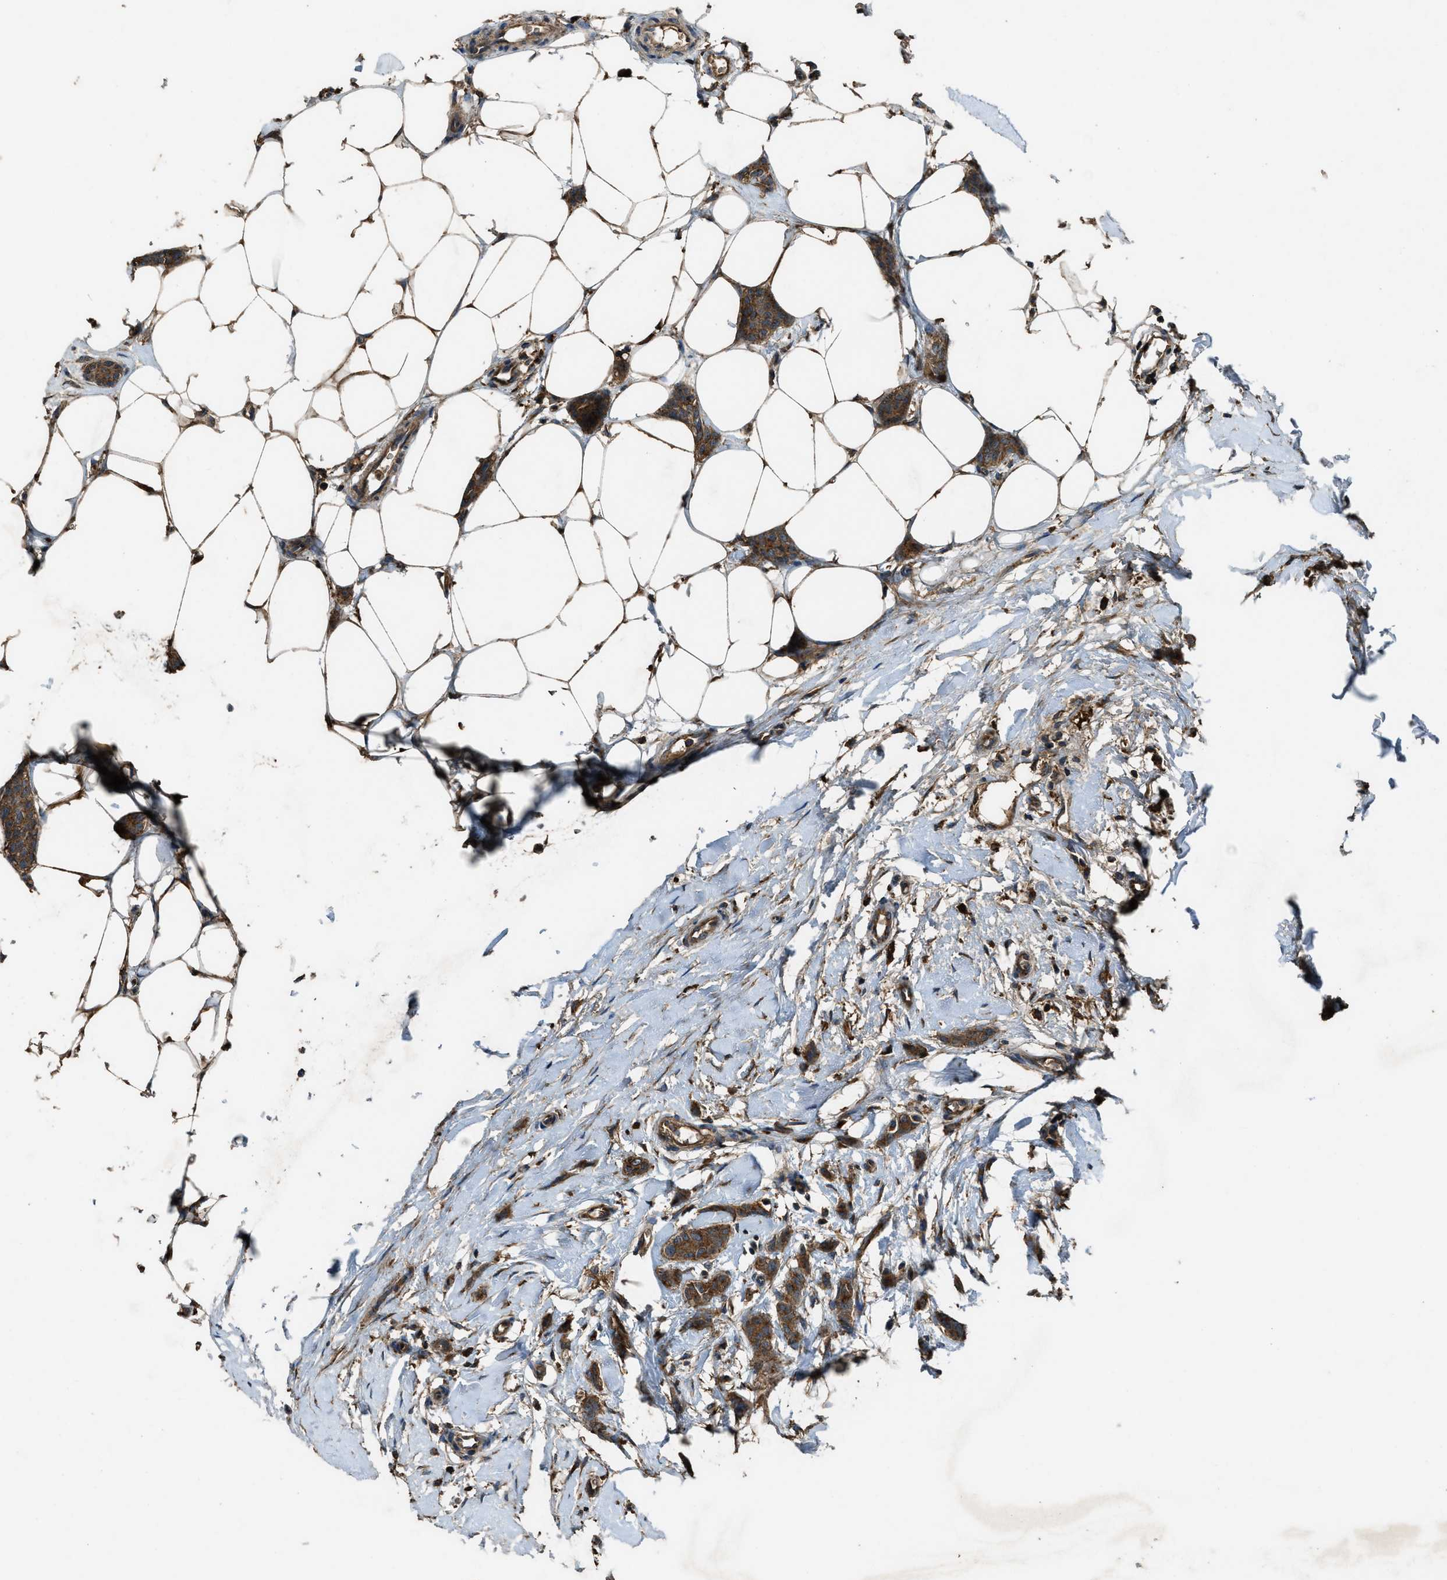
{"staining": {"intensity": "strong", "quantity": ">75%", "location": "cytoplasmic/membranous"}, "tissue": "breast cancer", "cell_type": "Tumor cells", "image_type": "cancer", "snomed": [{"axis": "morphology", "description": "Lobular carcinoma"}, {"axis": "topography", "description": "Skin"}, {"axis": "topography", "description": "Breast"}], "caption": "Tumor cells reveal high levels of strong cytoplasmic/membranous positivity in approximately >75% of cells in human breast cancer (lobular carcinoma). The protein is shown in brown color, while the nuclei are stained blue.", "gene": "MAP3K8", "patient": {"sex": "female", "age": 46}}